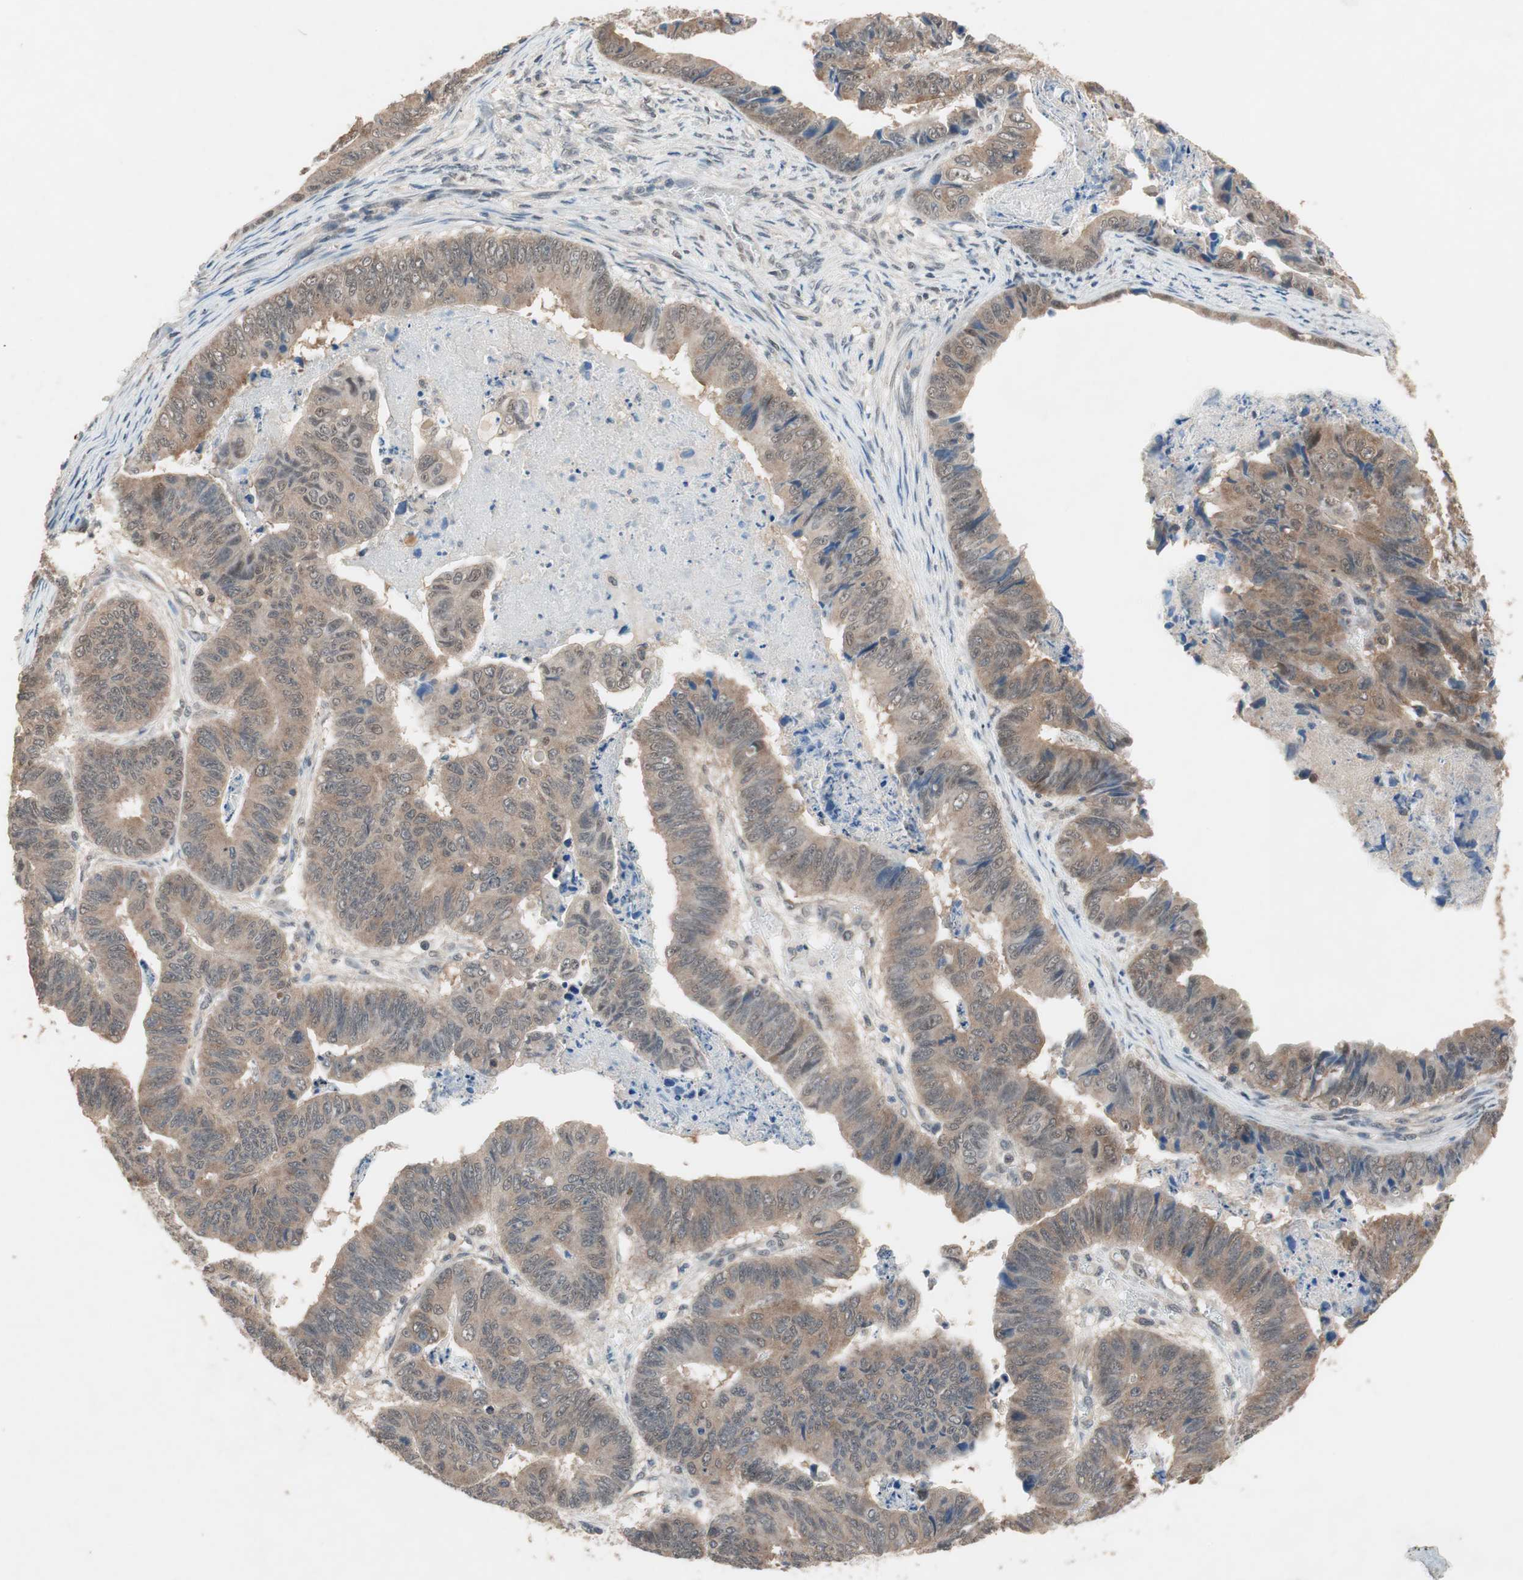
{"staining": {"intensity": "moderate", "quantity": ">75%", "location": "cytoplasmic/membranous"}, "tissue": "stomach cancer", "cell_type": "Tumor cells", "image_type": "cancer", "snomed": [{"axis": "morphology", "description": "Adenocarcinoma, NOS"}, {"axis": "topography", "description": "Stomach, lower"}], "caption": "High-power microscopy captured an IHC image of adenocarcinoma (stomach), revealing moderate cytoplasmic/membranous expression in about >75% of tumor cells. (DAB (3,3'-diaminobenzidine) IHC, brown staining for protein, blue staining for nuclei).", "gene": "GART", "patient": {"sex": "male", "age": 77}}